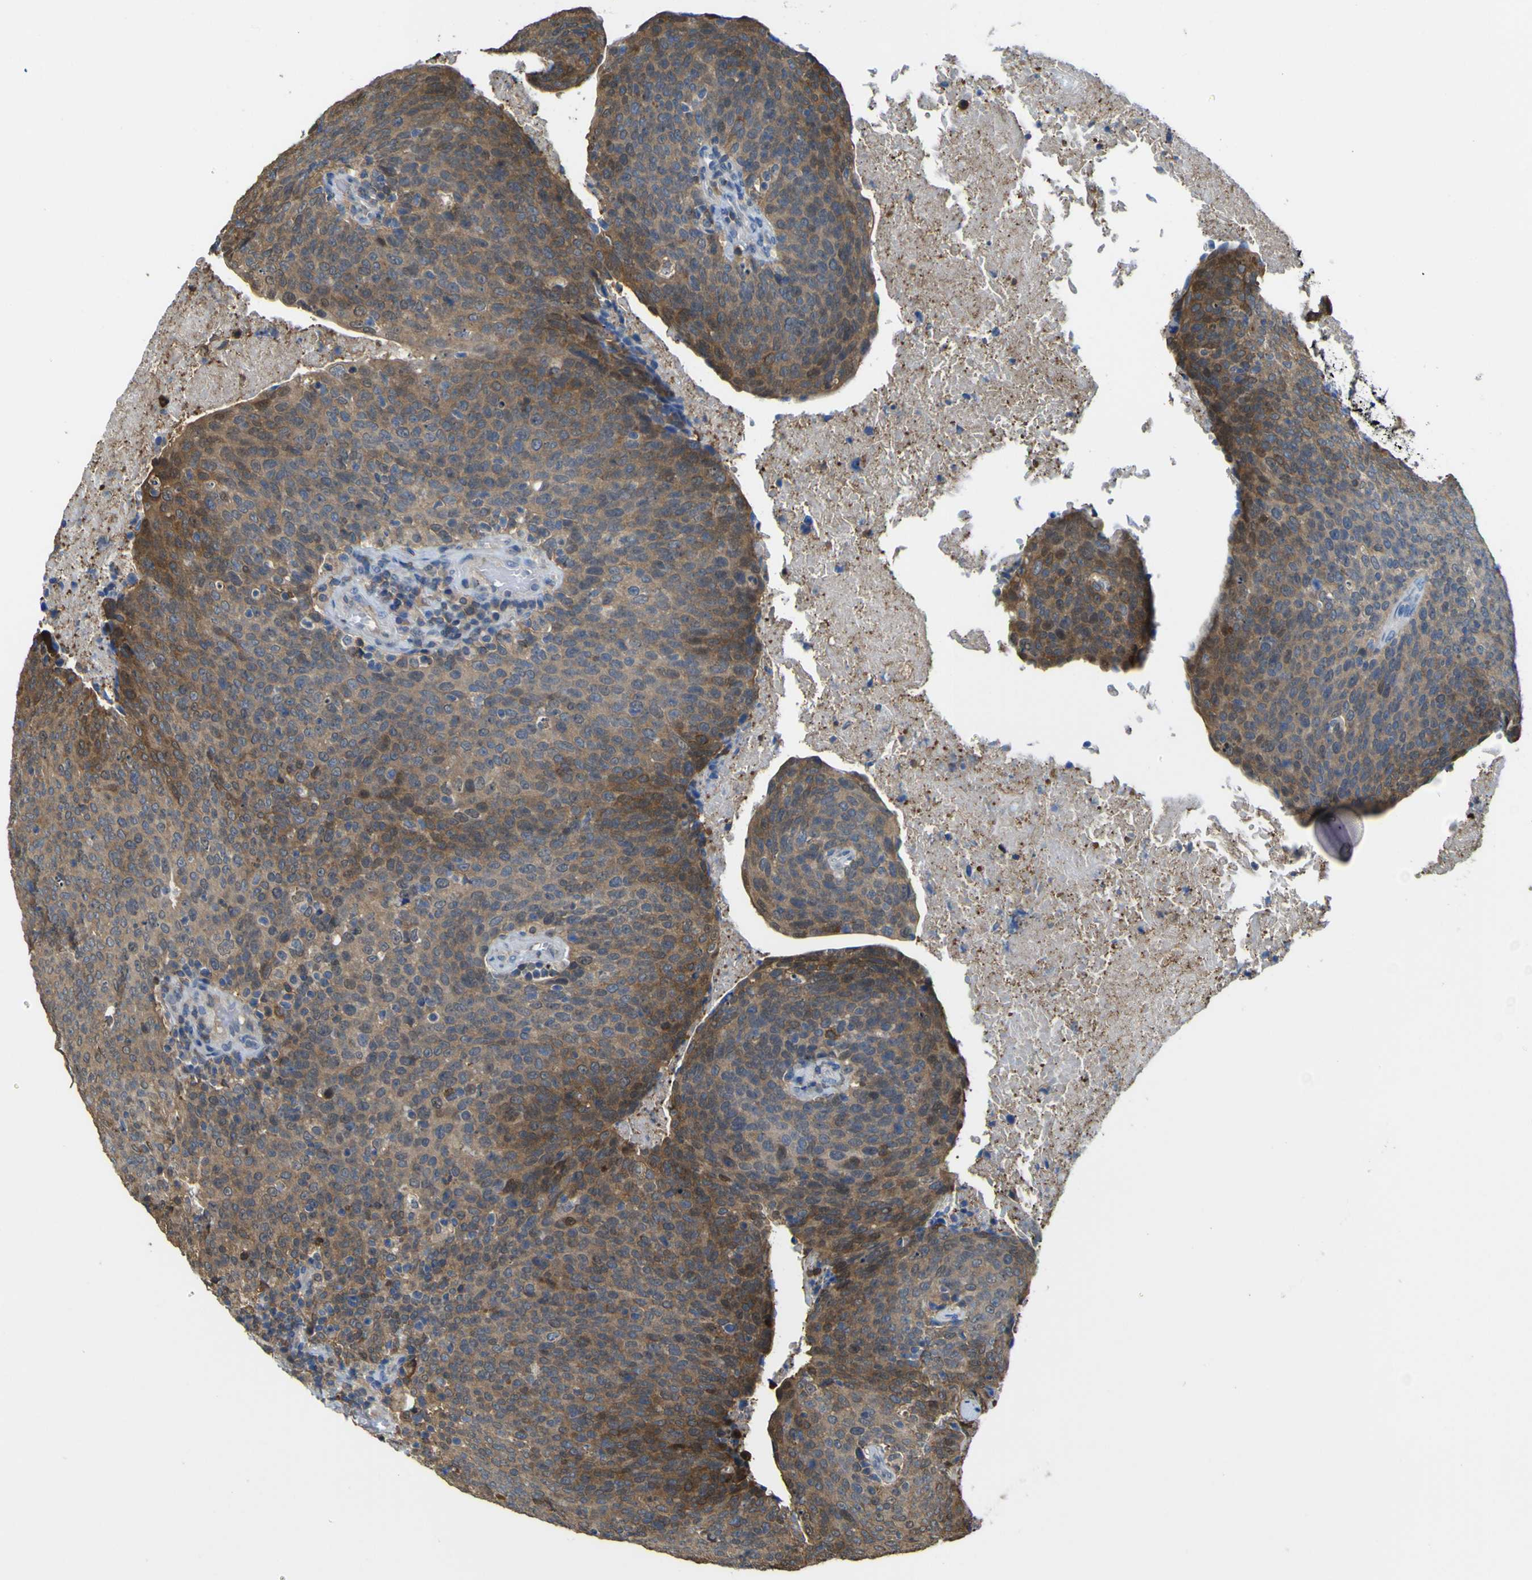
{"staining": {"intensity": "moderate", "quantity": ">75%", "location": "cytoplasmic/membranous,nuclear"}, "tissue": "head and neck cancer", "cell_type": "Tumor cells", "image_type": "cancer", "snomed": [{"axis": "morphology", "description": "Squamous cell carcinoma, NOS"}, {"axis": "morphology", "description": "Squamous cell carcinoma, metastatic, NOS"}, {"axis": "topography", "description": "Lymph node"}, {"axis": "topography", "description": "Head-Neck"}], "caption": "Squamous cell carcinoma (head and neck) stained for a protein (brown) exhibits moderate cytoplasmic/membranous and nuclear positive staining in about >75% of tumor cells.", "gene": "ABHD3", "patient": {"sex": "male", "age": 62}}